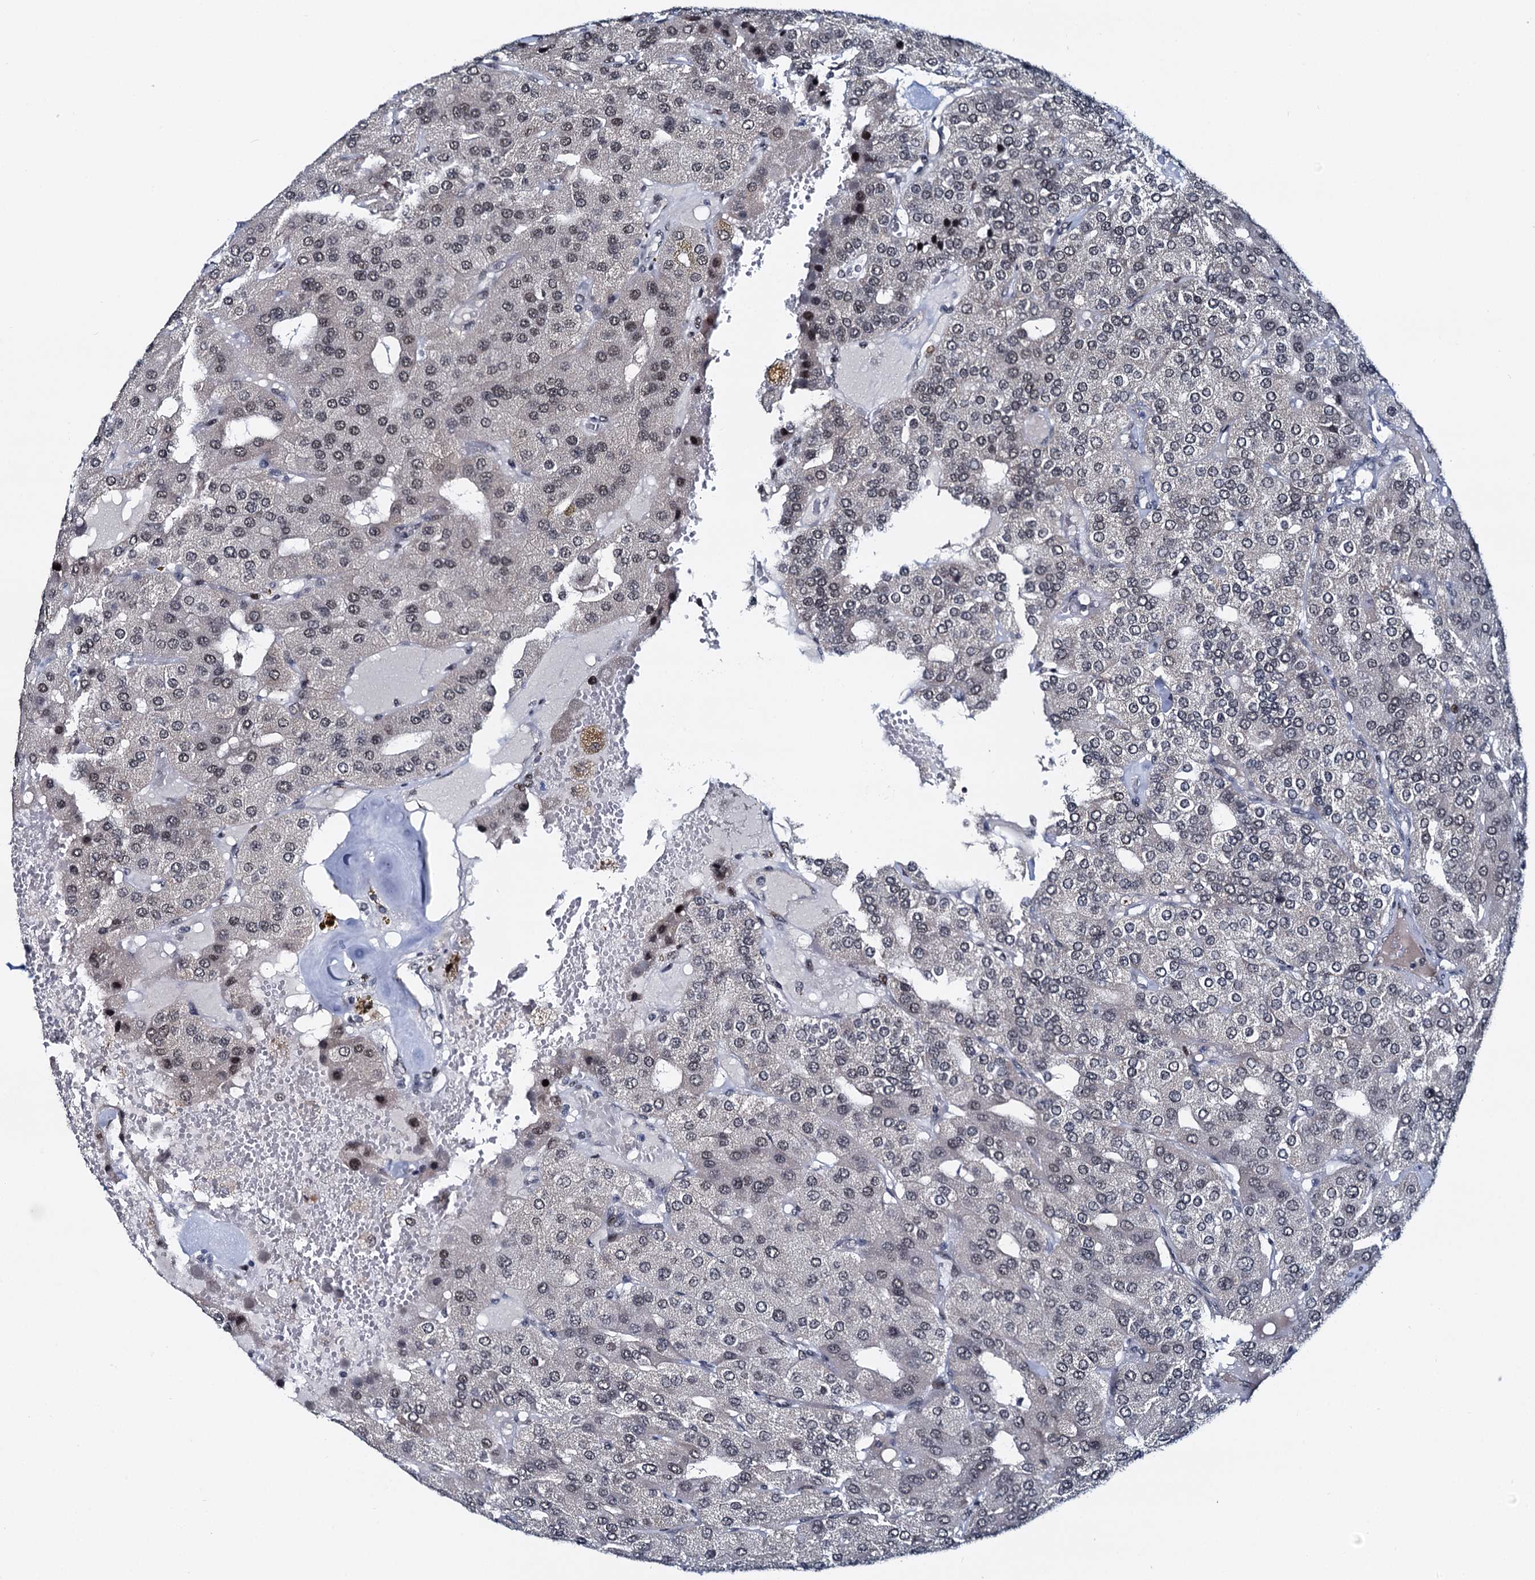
{"staining": {"intensity": "weak", "quantity": "<25%", "location": "nuclear"}, "tissue": "parathyroid gland", "cell_type": "Glandular cells", "image_type": "normal", "snomed": [{"axis": "morphology", "description": "Normal tissue, NOS"}, {"axis": "morphology", "description": "Adenoma, NOS"}, {"axis": "topography", "description": "Parathyroid gland"}], "caption": "High magnification brightfield microscopy of benign parathyroid gland stained with DAB (3,3'-diaminobenzidine) (brown) and counterstained with hematoxylin (blue): glandular cells show no significant positivity.", "gene": "RUFY2", "patient": {"sex": "female", "age": 86}}